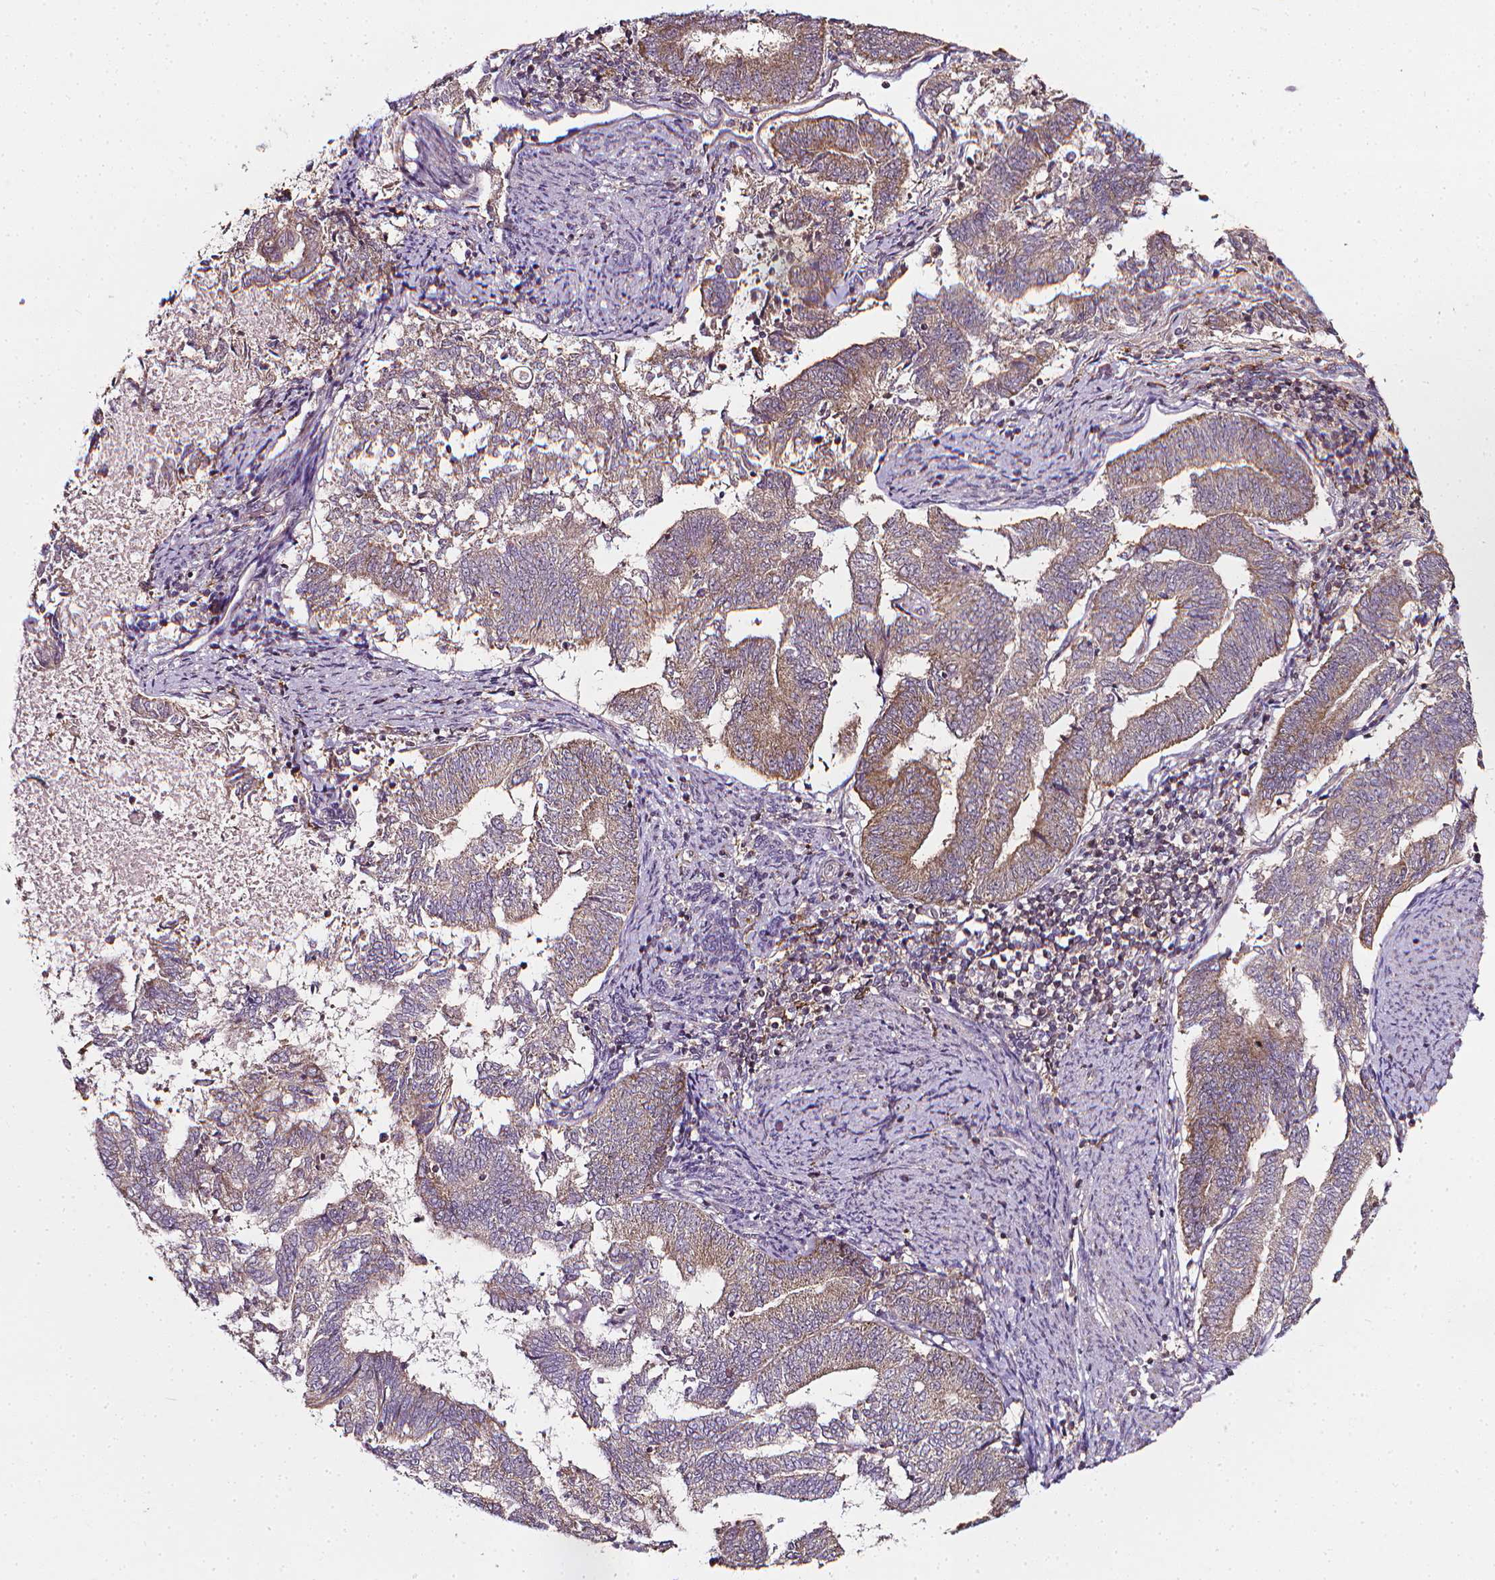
{"staining": {"intensity": "moderate", "quantity": "25%-75%", "location": "cytoplasmic/membranous"}, "tissue": "endometrial cancer", "cell_type": "Tumor cells", "image_type": "cancer", "snomed": [{"axis": "morphology", "description": "Adenocarcinoma, NOS"}, {"axis": "topography", "description": "Endometrium"}], "caption": "A medium amount of moderate cytoplasmic/membranous expression is seen in approximately 25%-75% of tumor cells in endometrial cancer (adenocarcinoma) tissue. Nuclei are stained in blue.", "gene": "PRAG1", "patient": {"sex": "female", "age": 65}}